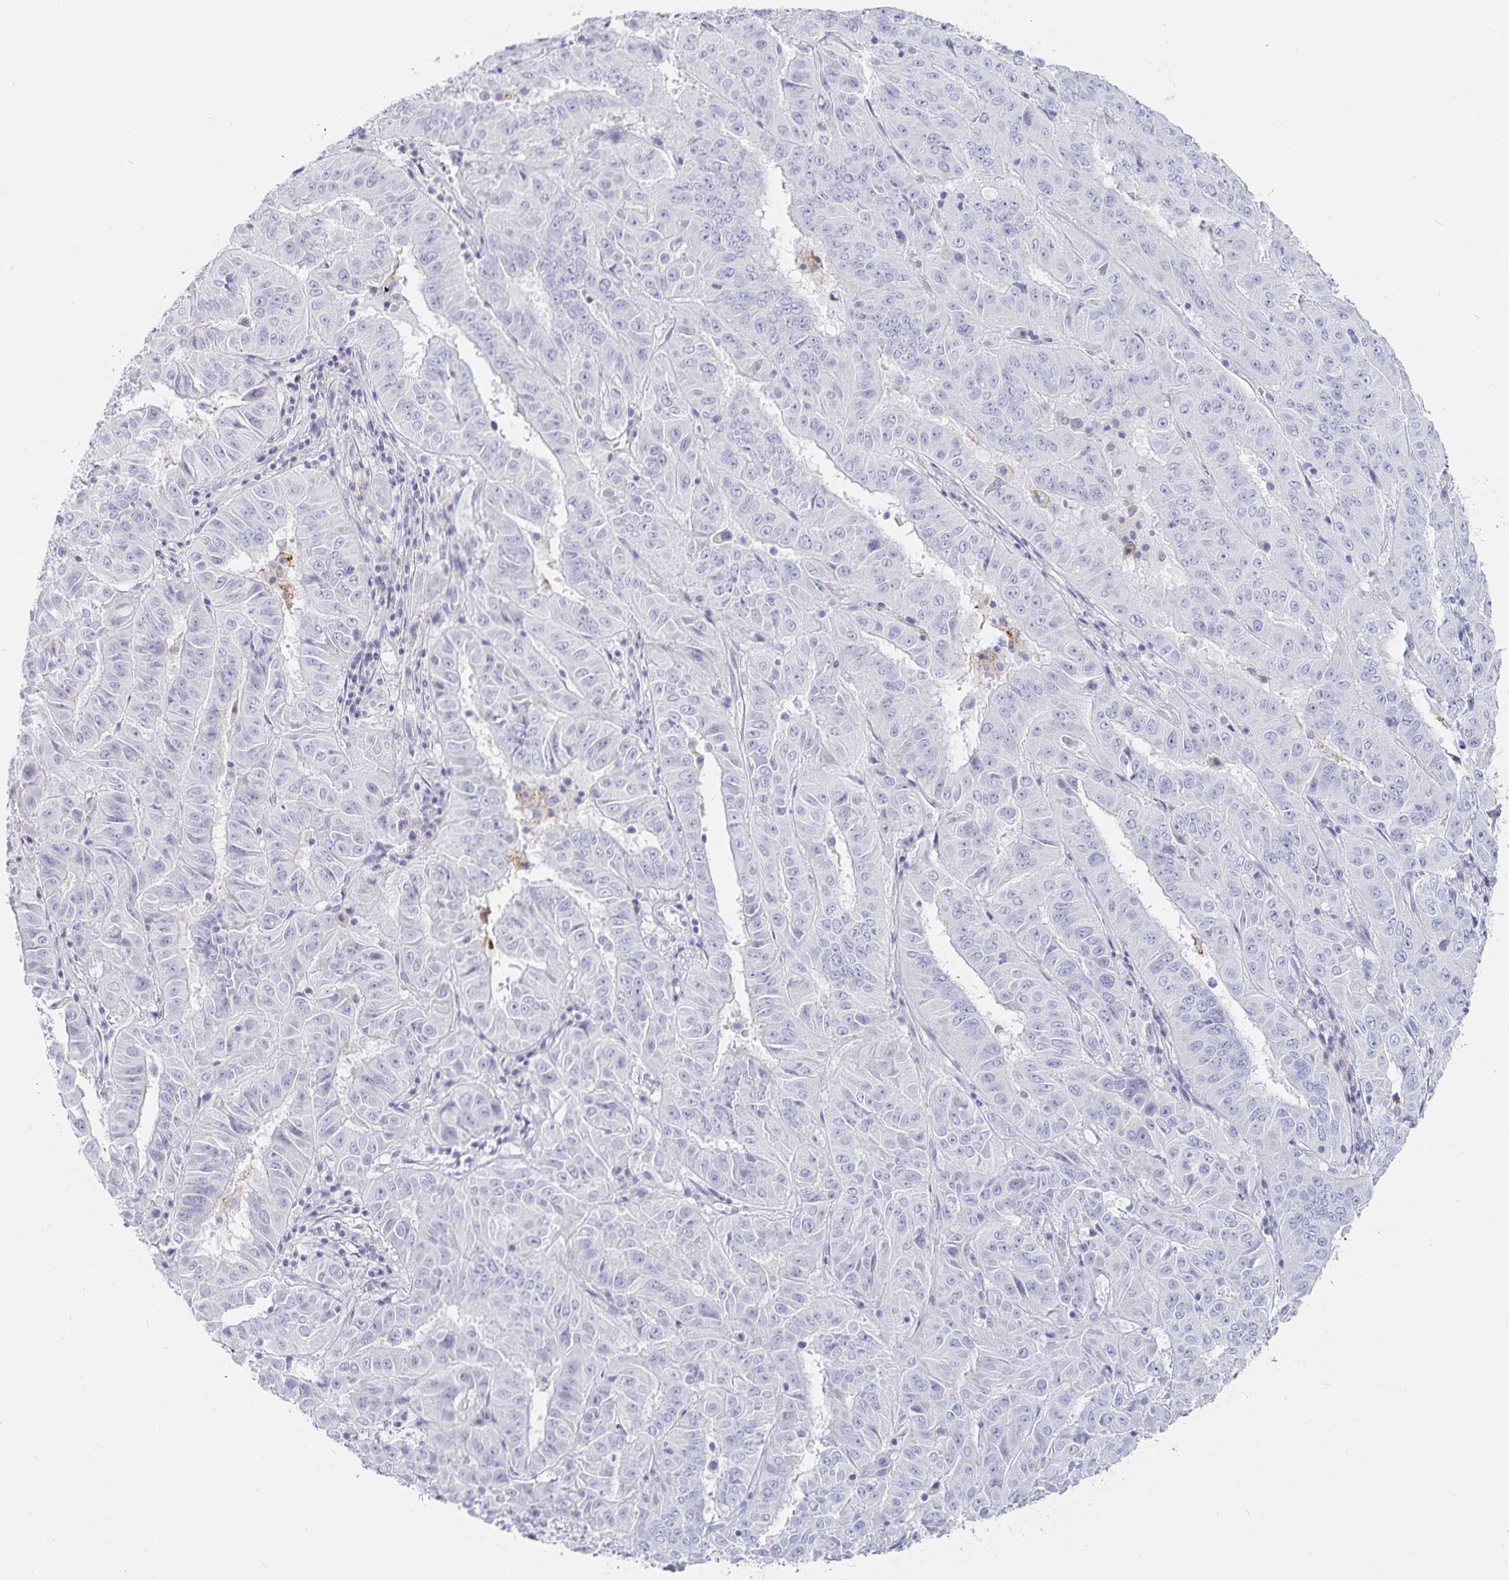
{"staining": {"intensity": "negative", "quantity": "none", "location": "none"}, "tissue": "pancreatic cancer", "cell_type": "Tumor cells", "image_type": "cancer", "snomed": [{"axis": "morphology", "description": "Adenocarcinoma, NOS"}, {"axis": "topography", "description": "Pancreas"}], "caption": "Adenocarcinoma (pancreatic) was stained to show a protein in brown. There is no significant expression in tumor cells. Nuclei are stained in blue.", "gene": "SFTPA1", "patient": {"sex": "male", "age": 63}}